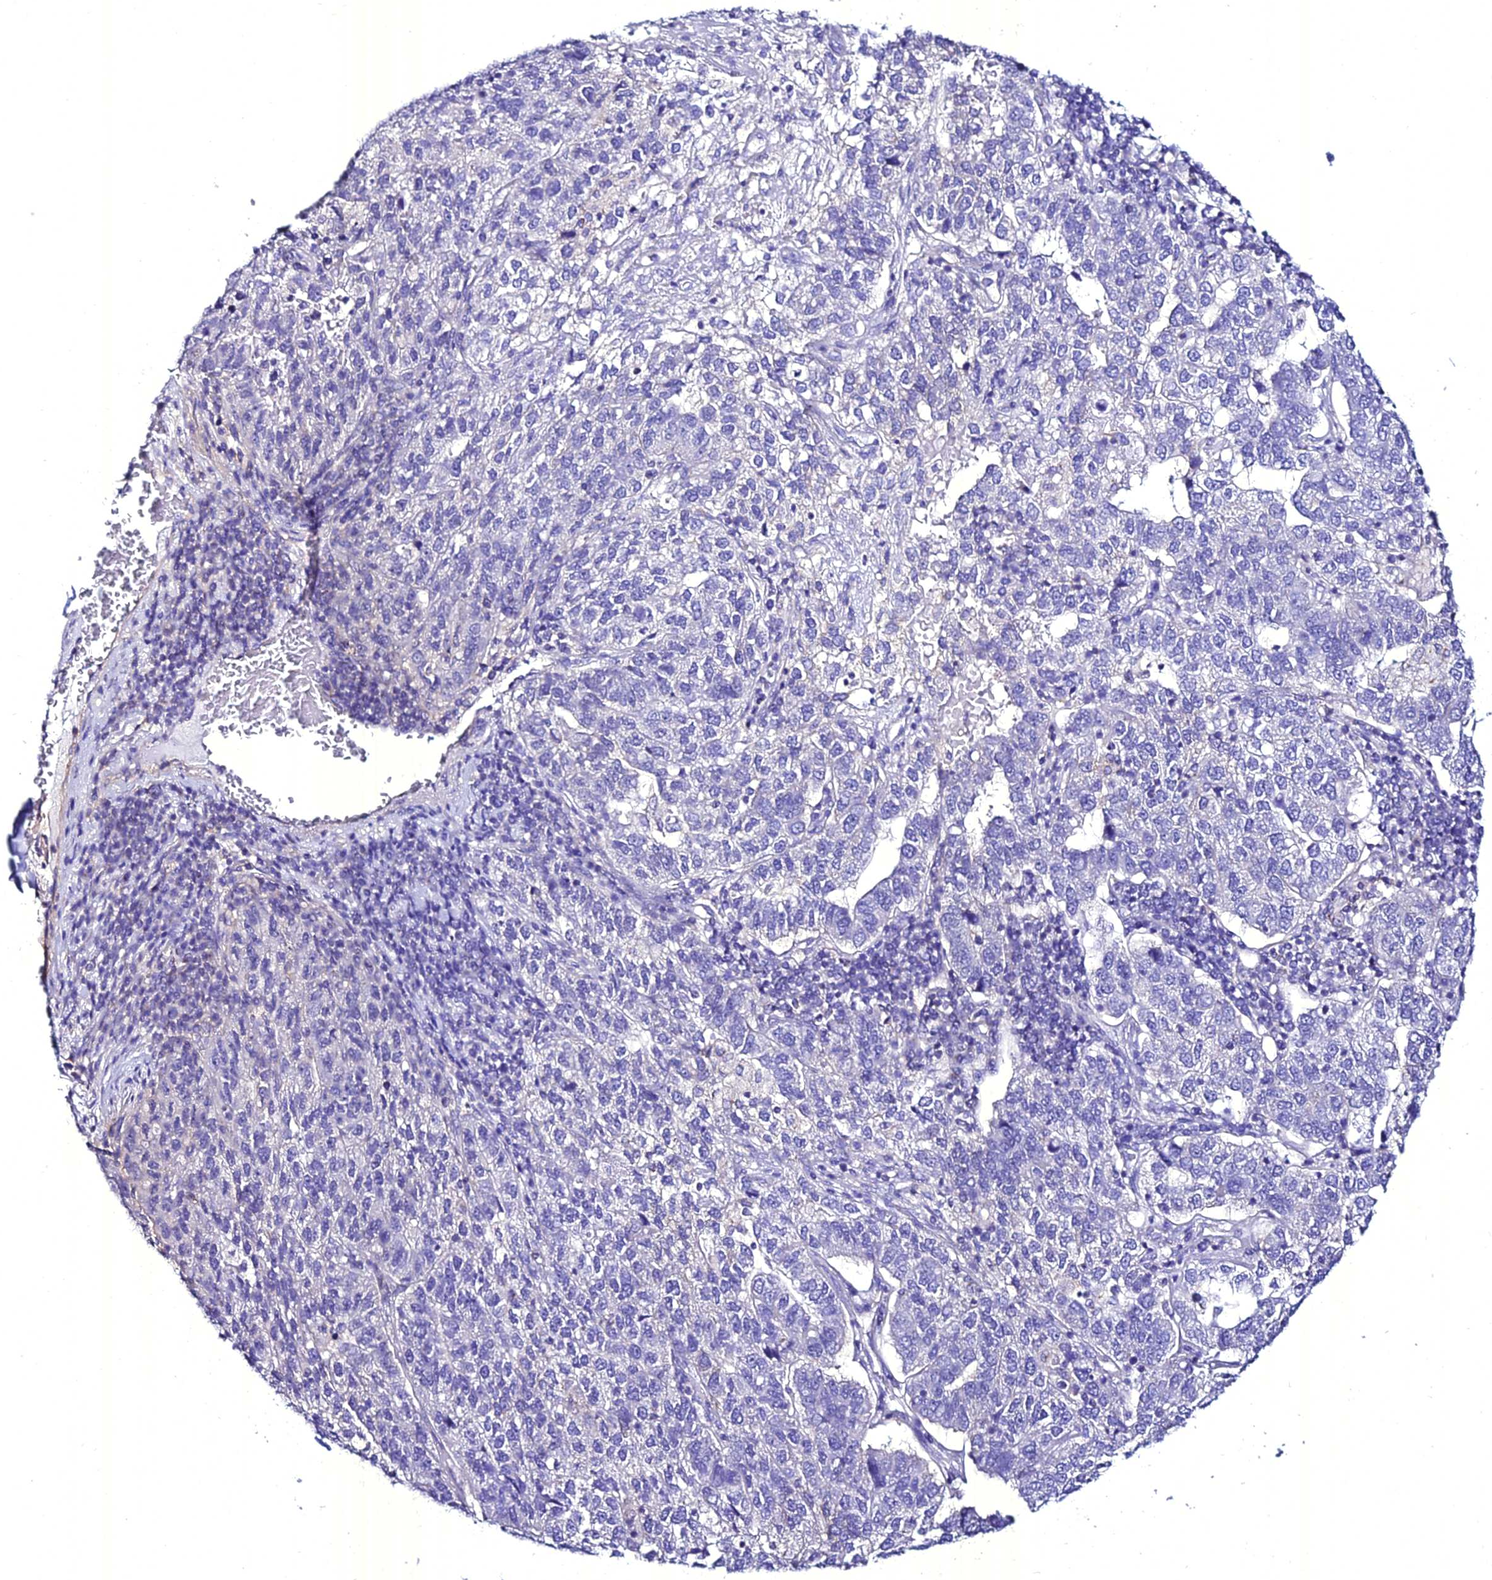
{"staining": {"intensity": "negative", "quantity": "none", "location": "none"}, "tissue": "pancreatic cancer", "cell_type": "Tumor cells", "image_type": "cancer", "snomed": [{"axis": "morphology", "description": "Adenocarcinoma, NOS"}, {"axis": "topography", "description": "Pancreas"}], "caption": "Pancreatic cancer (adenocarcinoma) was stained to show a protein in brown. There is no significant expression in tumor cells. (Brightfield microscopy of DAB (3,3'-diaminobenzidine) IHC at high magnification).", "gene": "ATG16L2", "patient": {"sex": "female", "age": 61}}